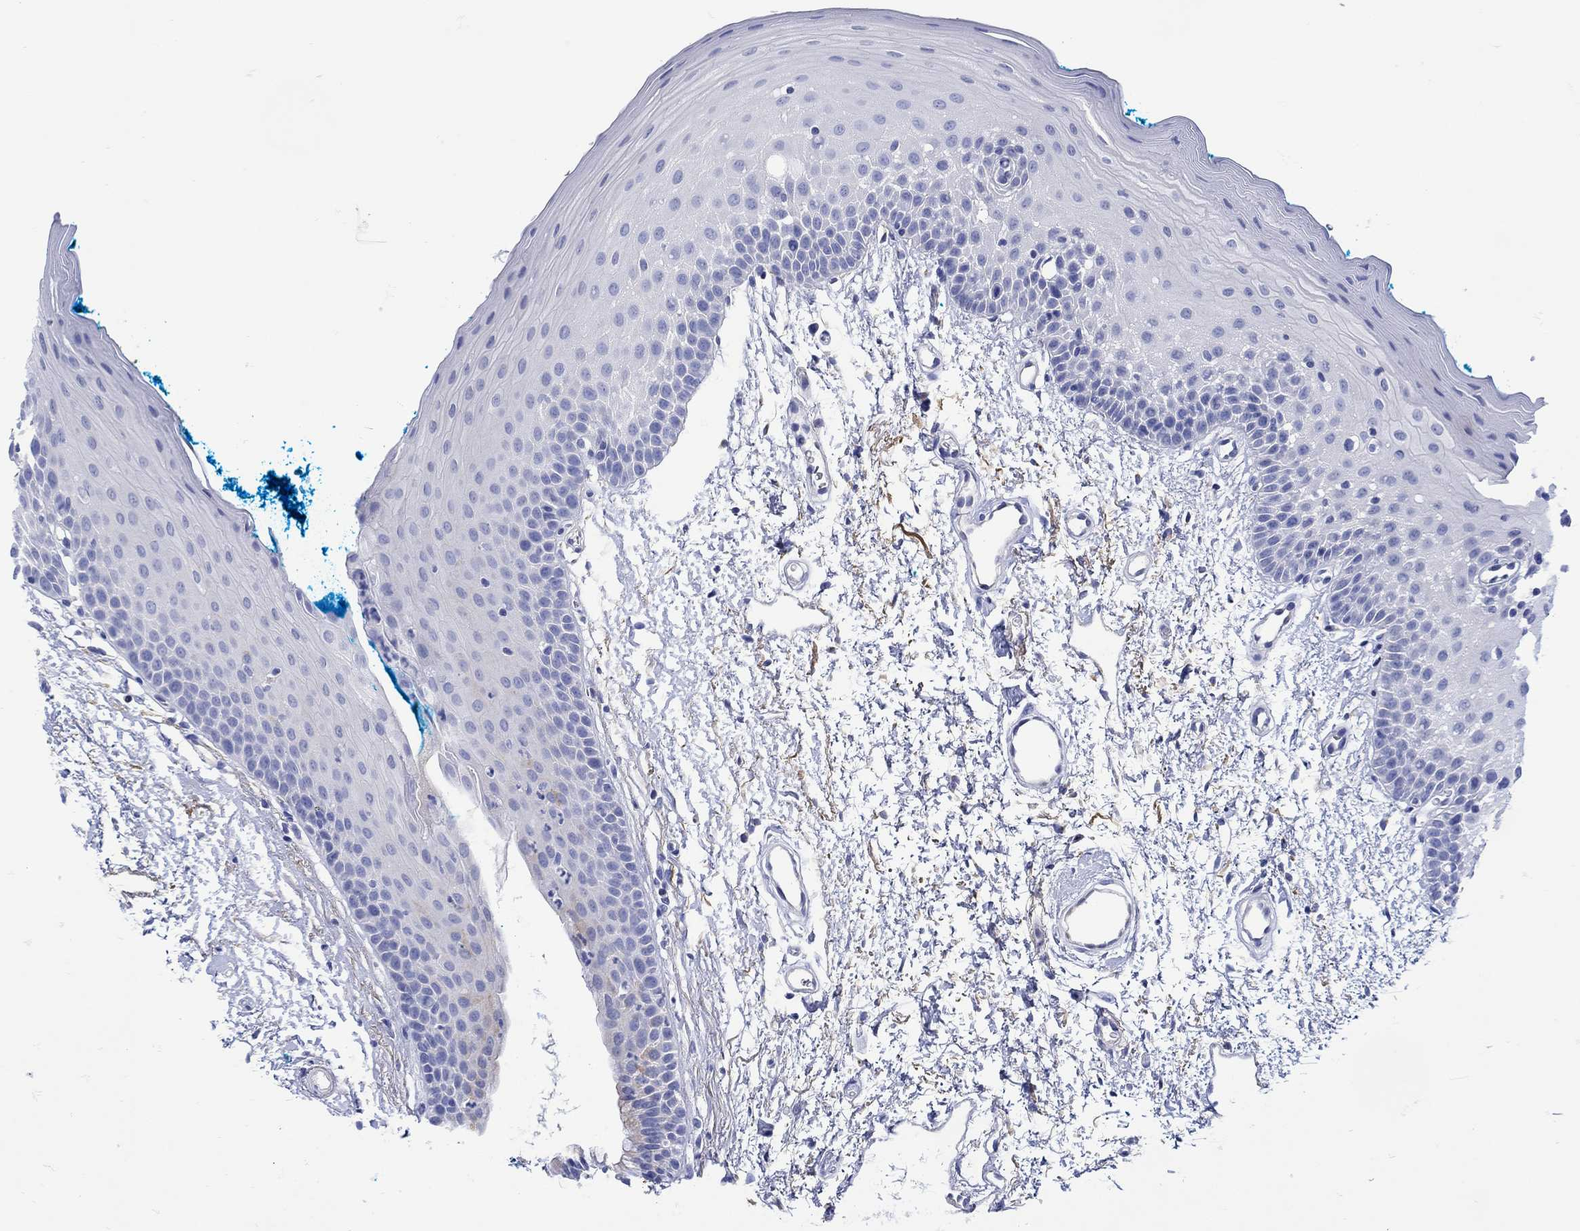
{"staining": {"intensity": "weak", "quantity": "<25%", "location": "cytoplasmic/membranous"}, "tissue": "oral mucosa", "cell_type": "Squamous epithelial cells", "image_type": "normal", "snomed": [{"axis": "morphology", "description": "Normal tissue, NOS"}, {"axis": "morphology", "description": "Squamous cell carcinoma, NOS"}, {"axis": "topography", "description": "Oral tissue"}, {"axis": "topography", "description": "Head-Neck"}], "caption": "Squamous epithelial cells show no significant positivity in benign oral mucosa. (Brightfield microscopy of DAB (3,3'-diaminobenzidine) IHC at high magnification).", "gene": "ANKMY1", "patient": {"sex": "female", "age": 75}}